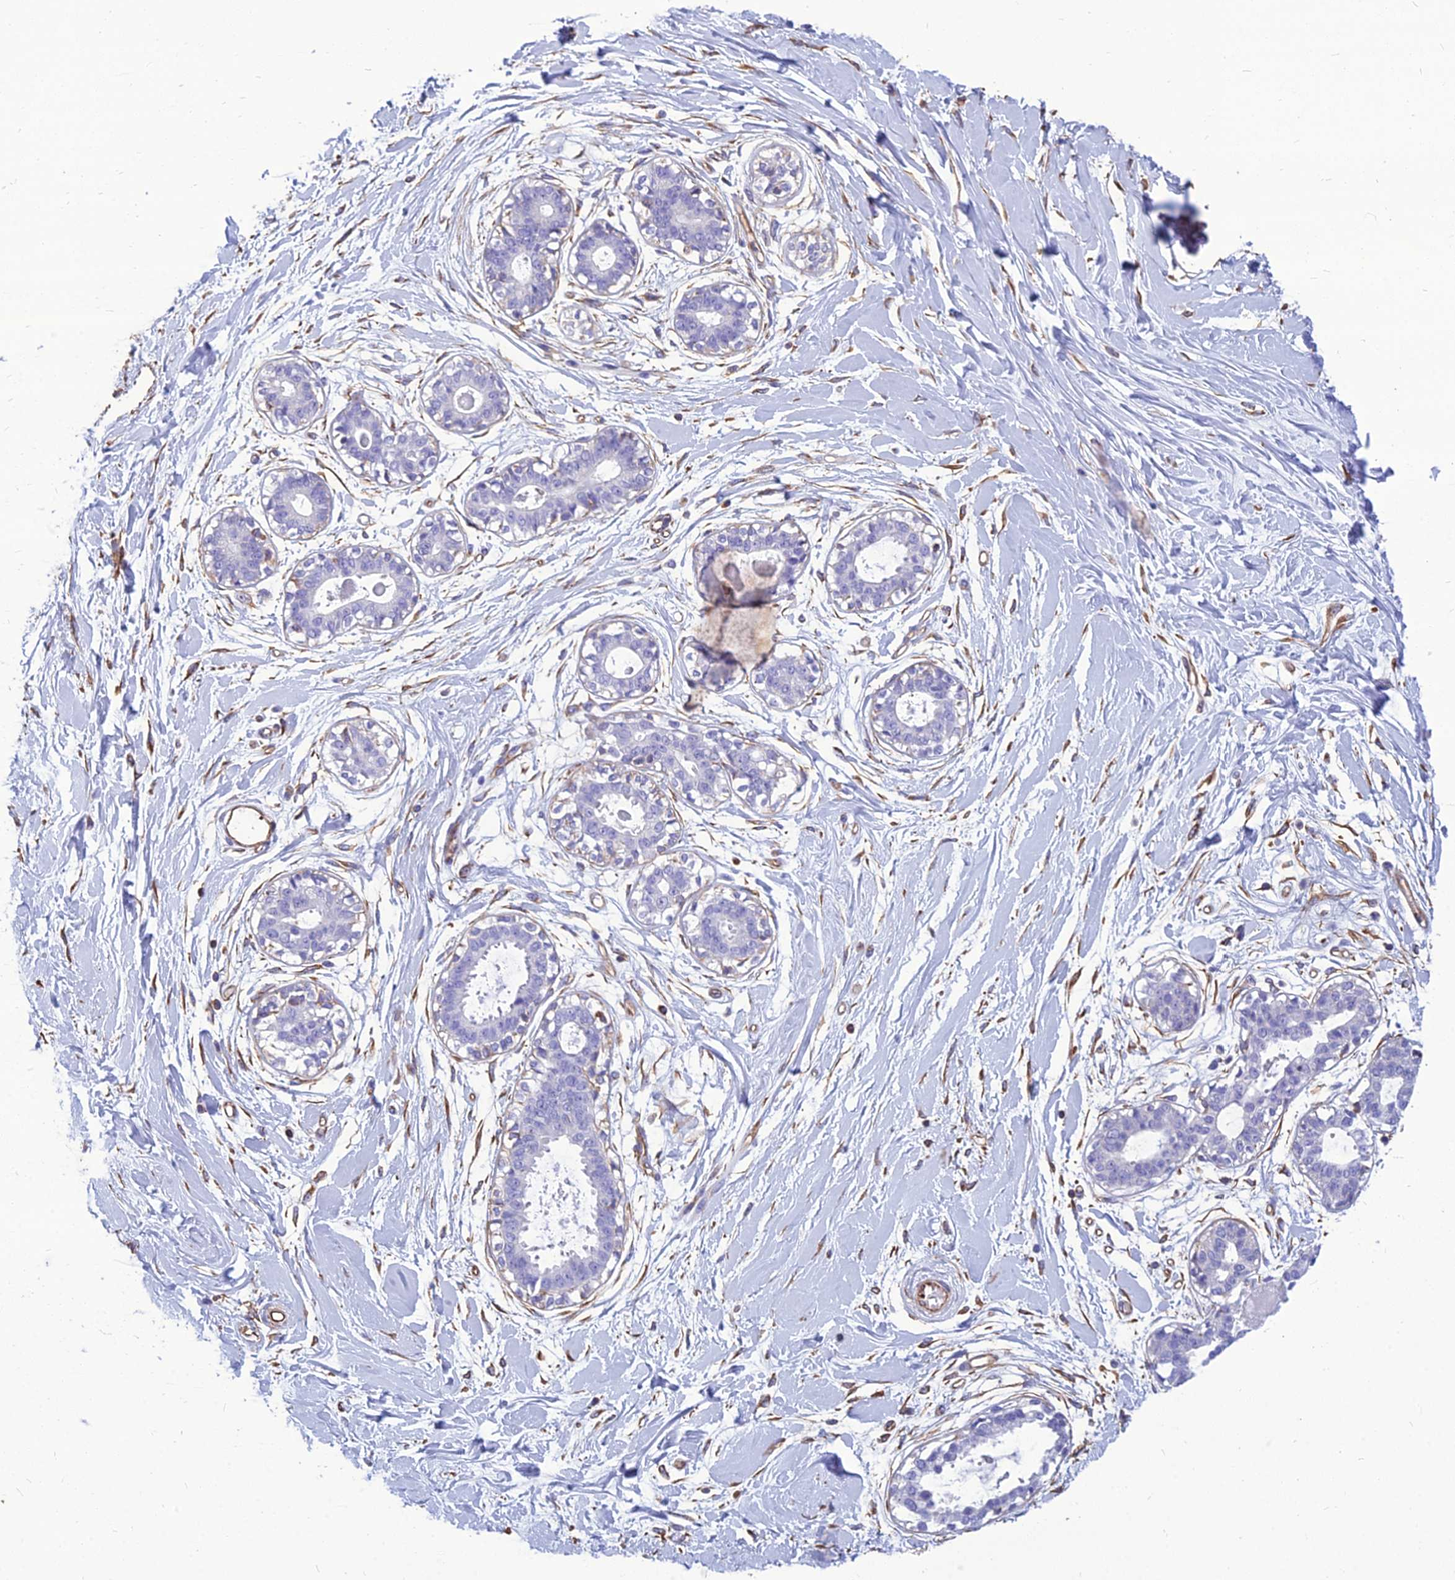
{"staining": {"intensity": "negative", "quantity": "none", "location": "none"}, "tissue": "breast", "cell_type": "Adipocytes", "image_type": "normal", "snomed": [{"axis": "morphology", "description": "Normal tissue, NOS"}, {"axis": "topography", "description": "Breast"}], "caption": "Protein analysis of benign breast shows no significant expression in adipocytes. The staining was performed using DAB (3,3'-diaminobenzidine) to visualize the protein expression in brown, while the nuclei were stained in blue with hematoxylin (Magnification: 20x).", "gene": "PSMD11", "patient": {"sex": "female", "age": 45}}